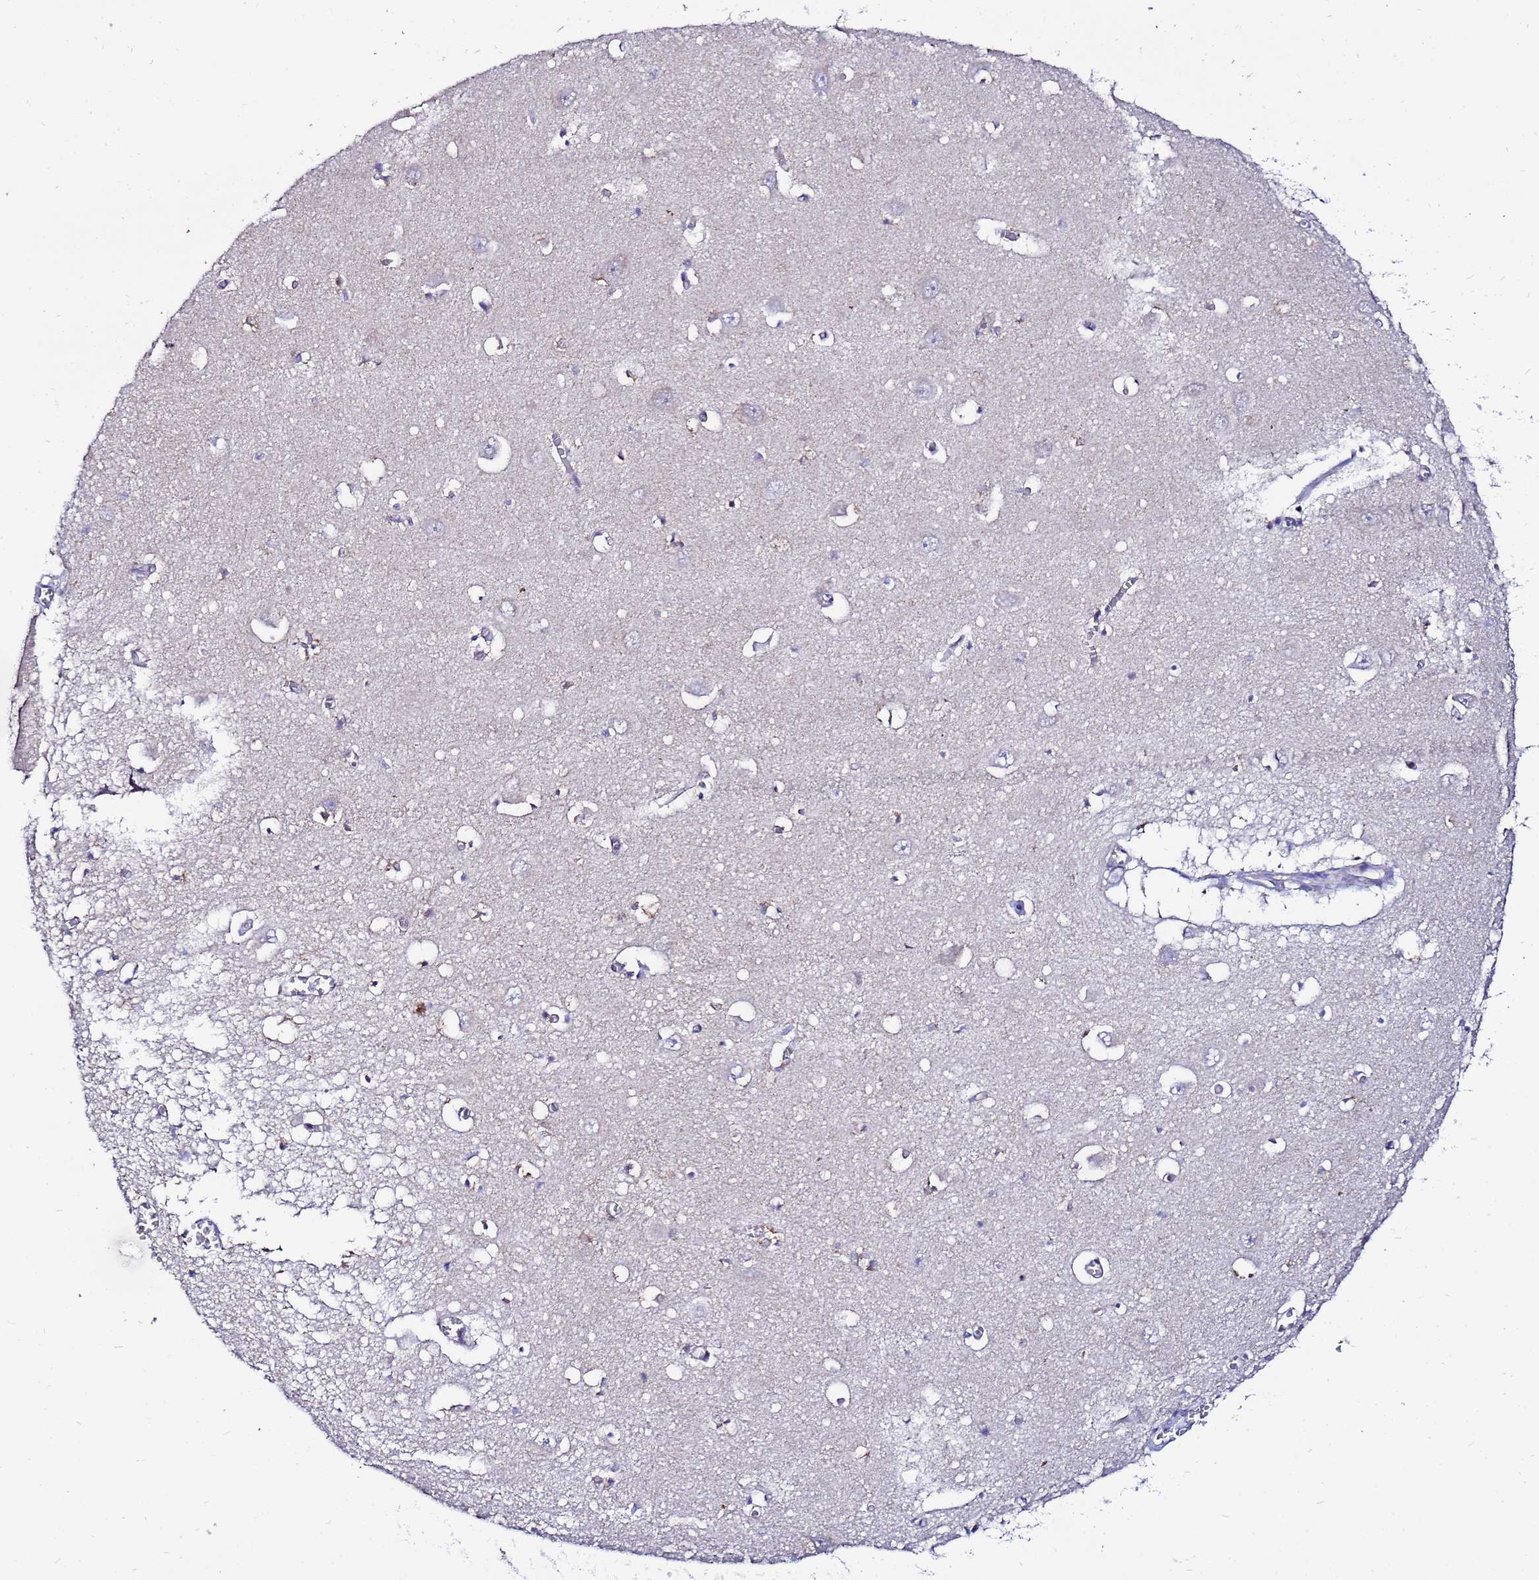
{"staining": {"intensity": "moderate", "quantity": "<25%", "location": "cytoplasmic/membranous"}, "tissue": "hippocampus", "cell_type": "Glial cells", "image_type": "normal", "snomed": [{"axis": "morphology", "description": "Normal tissue, NOS"}, {"axis": "topography", "description": "Hippocampus"}], "caption": "Protein expression analysis of unremarkable human hippocampus reveals moderate cytoplasmic/membranous positivity in about <25% of glial cells. Nuclei are stained in blue.", "gene": "FAHD2A", "patient": {"sex": "male", "age": 70}}